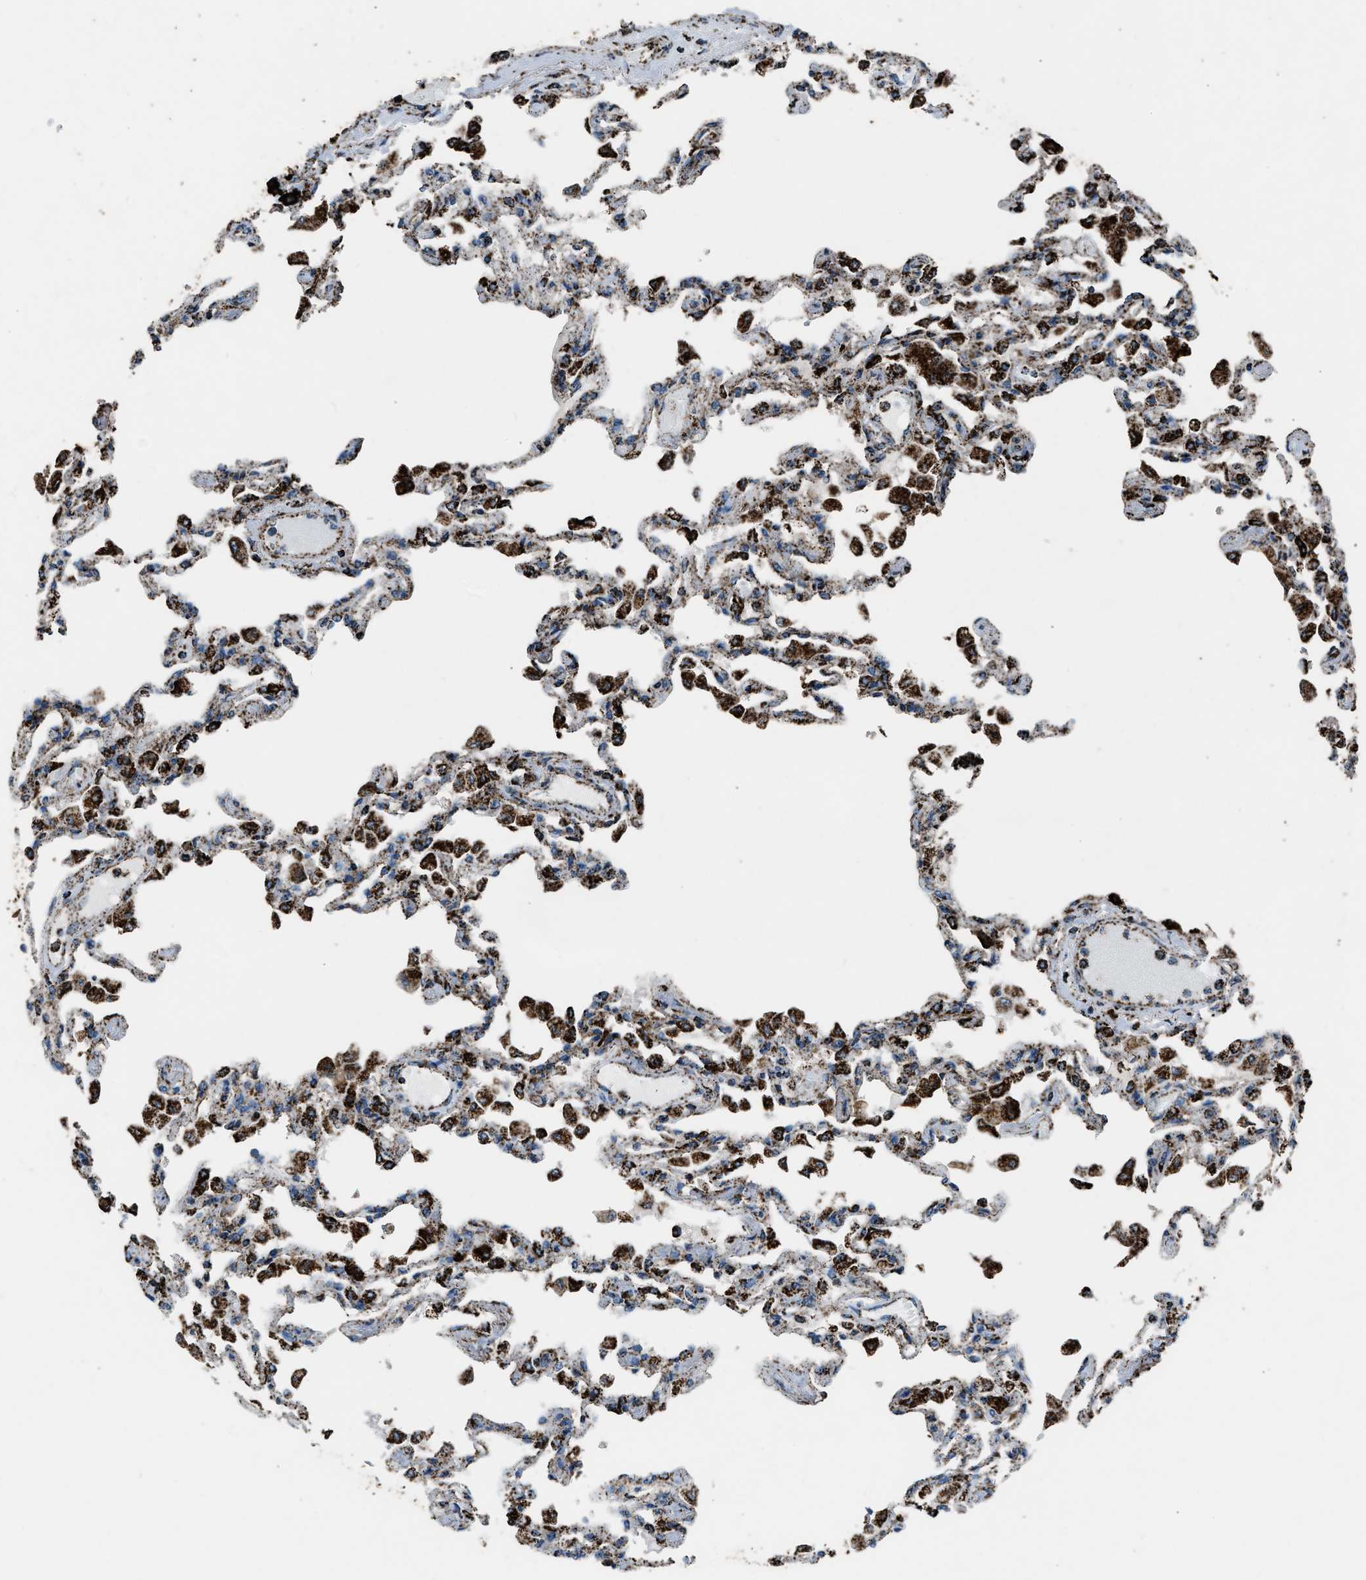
{"staining": {"intensity": "moderate", "quantity": ">75%", "location": "cytoplasmic/membranous"}, "tissue": "lung", "cell_type": "Alveolar cells", "image_type": "normal", "snomed": [{"axis": "morphology", "description": "Normal tissue, NOS"}, {"axis": "topography", "description": "Bronchus"}, {"axis": "topography", "description": "Lung"}], "caption": "High-power microscopy captured an immunohistochemistry photomicrograph of unremarkable lung, revealing moderate cytoplasmic/membranous positivity in approximately >75% of alveolar cells.", "gene": "MDH2", "patient": {"sex": "female", "age": 49}}